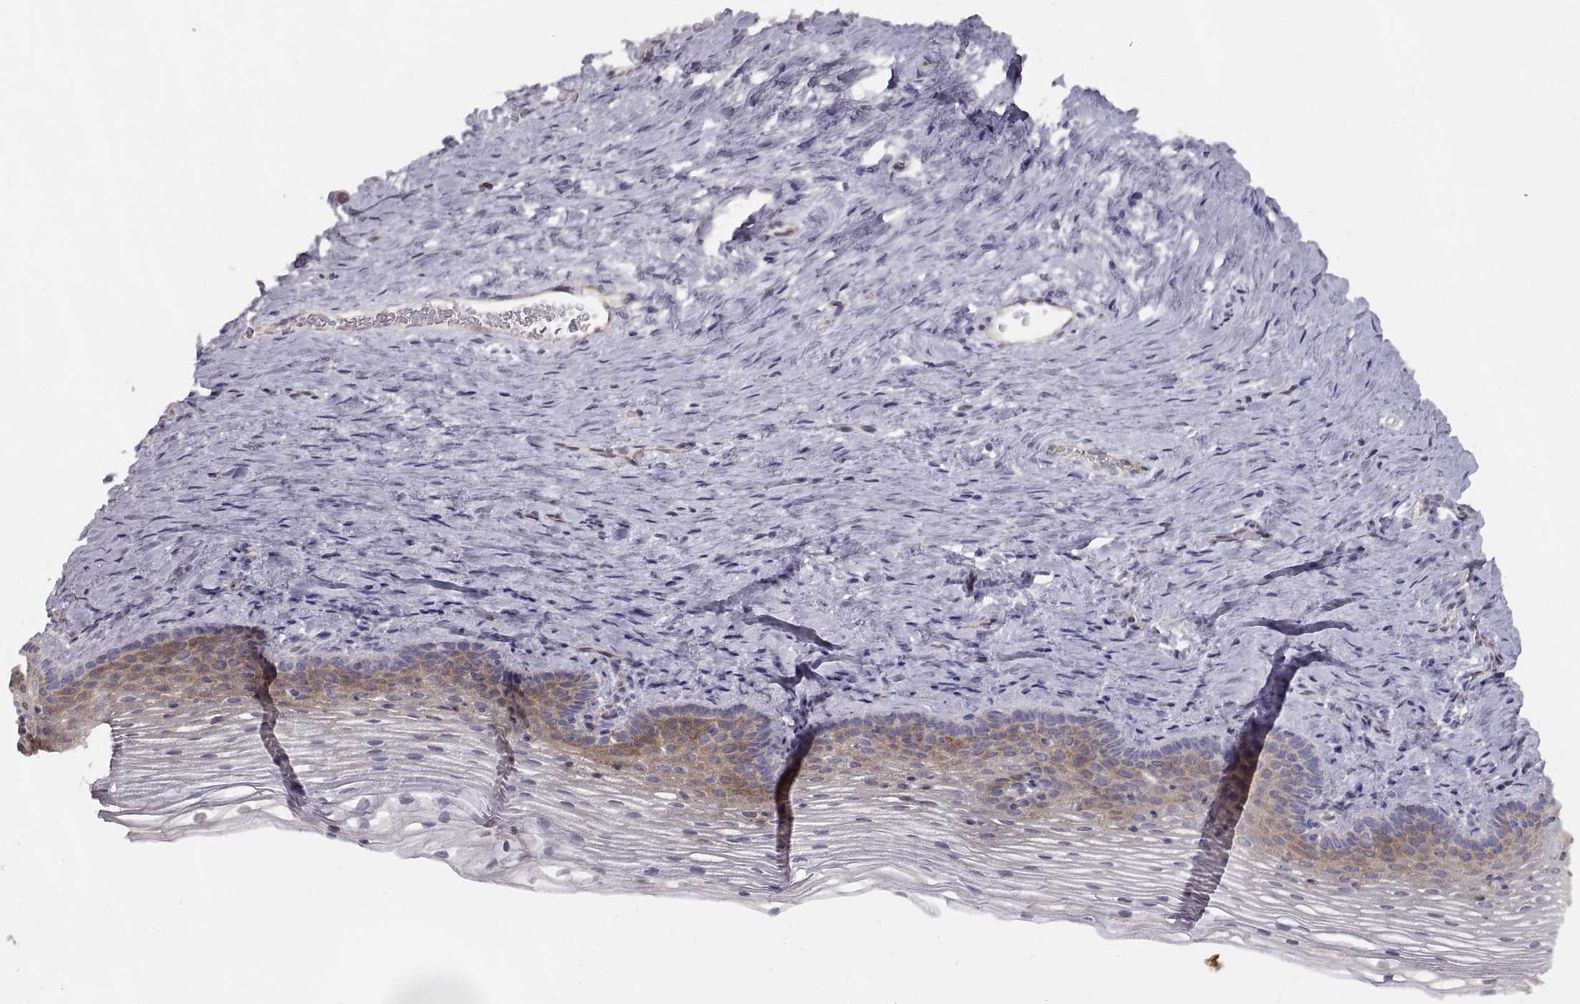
{"staining": {"intensity": "strong", "quantity": "<25%", "location": "cytoplasmic/membranous"}, "tissue": "cervix", "cell_type": "Glandular cells", "image_type": "normal", "snomed": [{"axis": "morphology", "description": "Normal tissue, NOS"}, {"axis": "topography", "description": "Cervix"}], "caption": "Immunohistochemical staining of normal human cervix reveals <25% levels of strong cytoplasmic/membranous protein positivity in about <25% of glandular cells.", "gene": "HSP90AB1", "patient": {"sex": "female", "age": 39}}